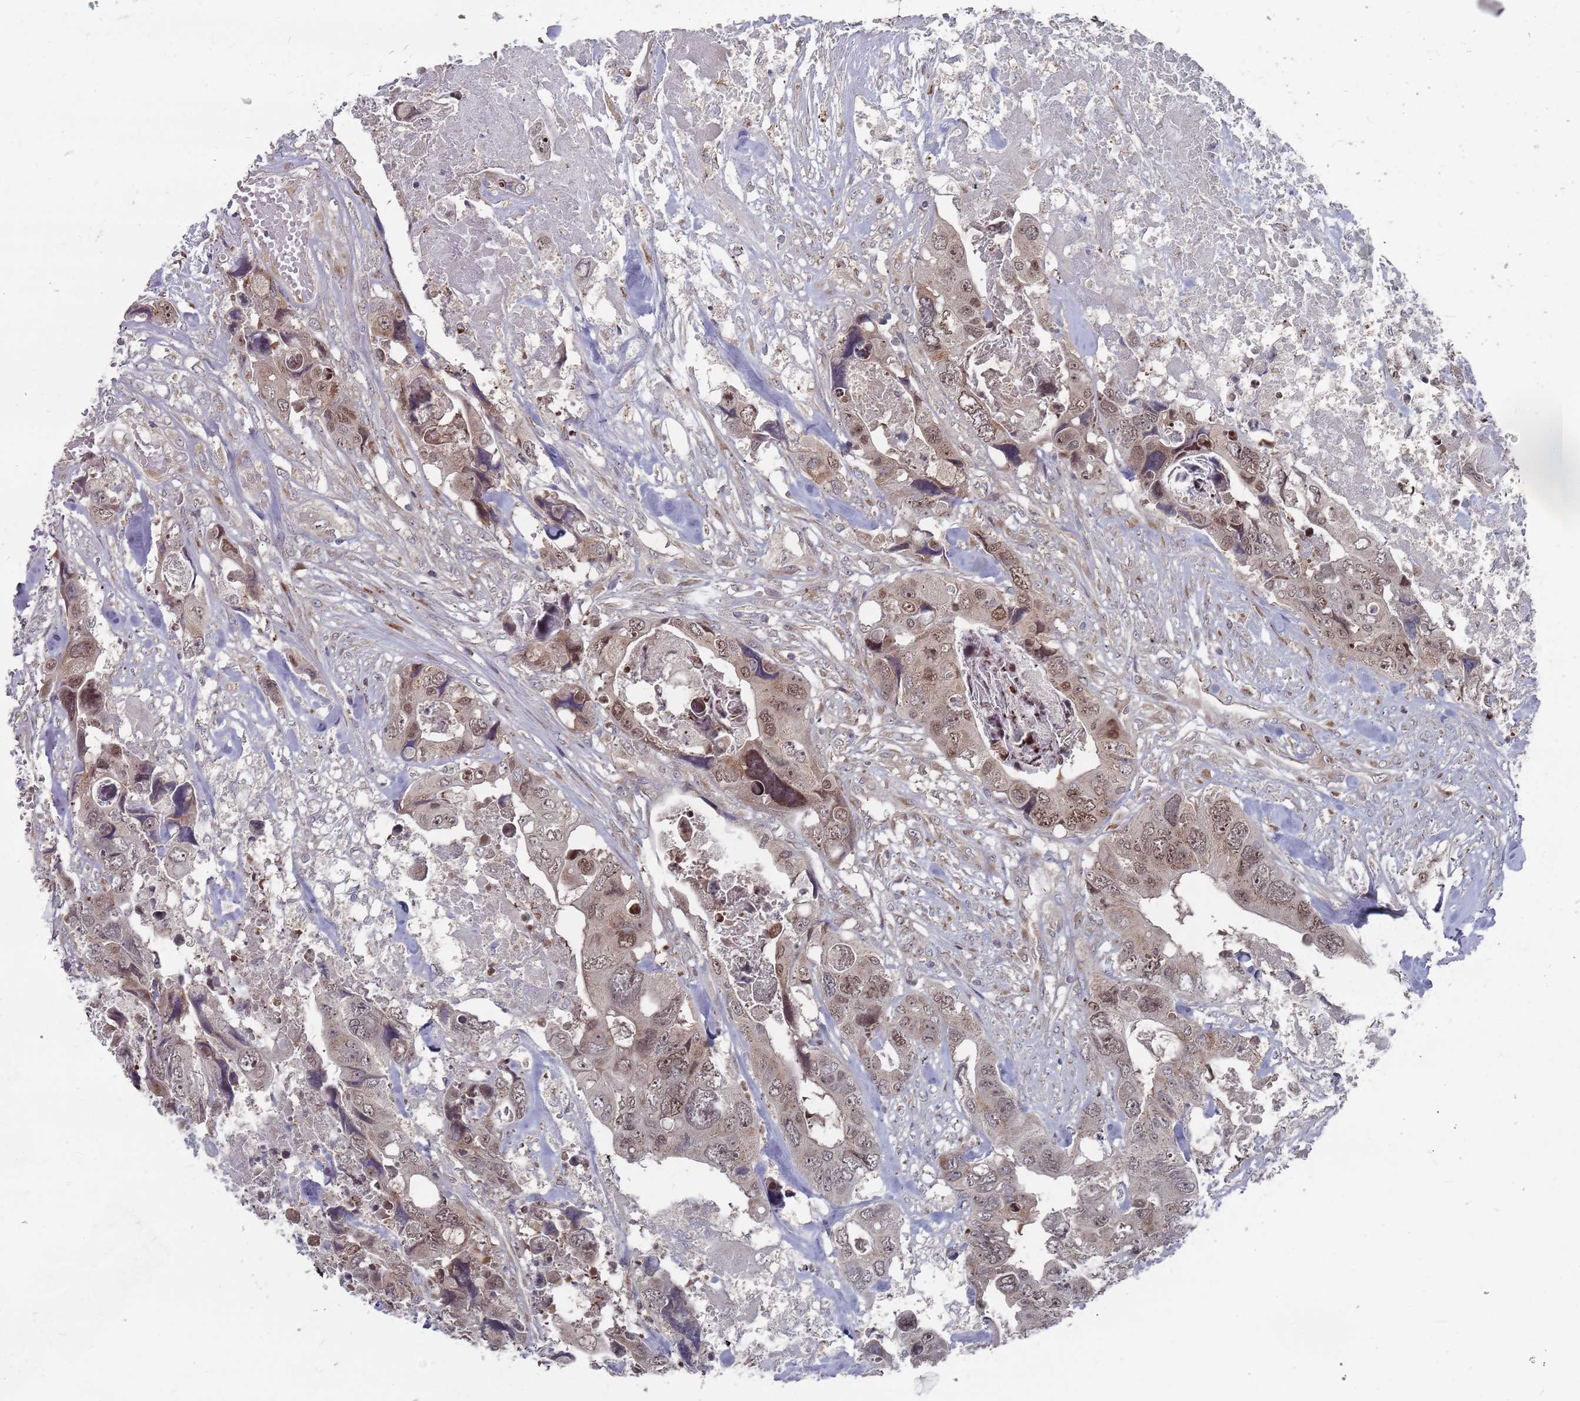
{"staining": {"intensity": "moderate", "quantity": ">75%", "location": "cytoplasmic/membranous,nuclear"}, "tissue": "colorectal cancer", "cell_type": "Tumor cells", "image_type": "cancer", "snomed": [{"axis": "morphology", "description": "Adenocarcinoma, NOS"}, {"axis": "topography", "description": "Rectum"}], "caption": "Colorectal cancer (adenocarcinoma) was stained to show a protein in brown. There is medium levels of moderate cytoplasmic/membranous and nuclear positivity in approximately >75% of tumor cells.", "gene": "FMO4", "patient": {"sex": "male", "age": 57}}